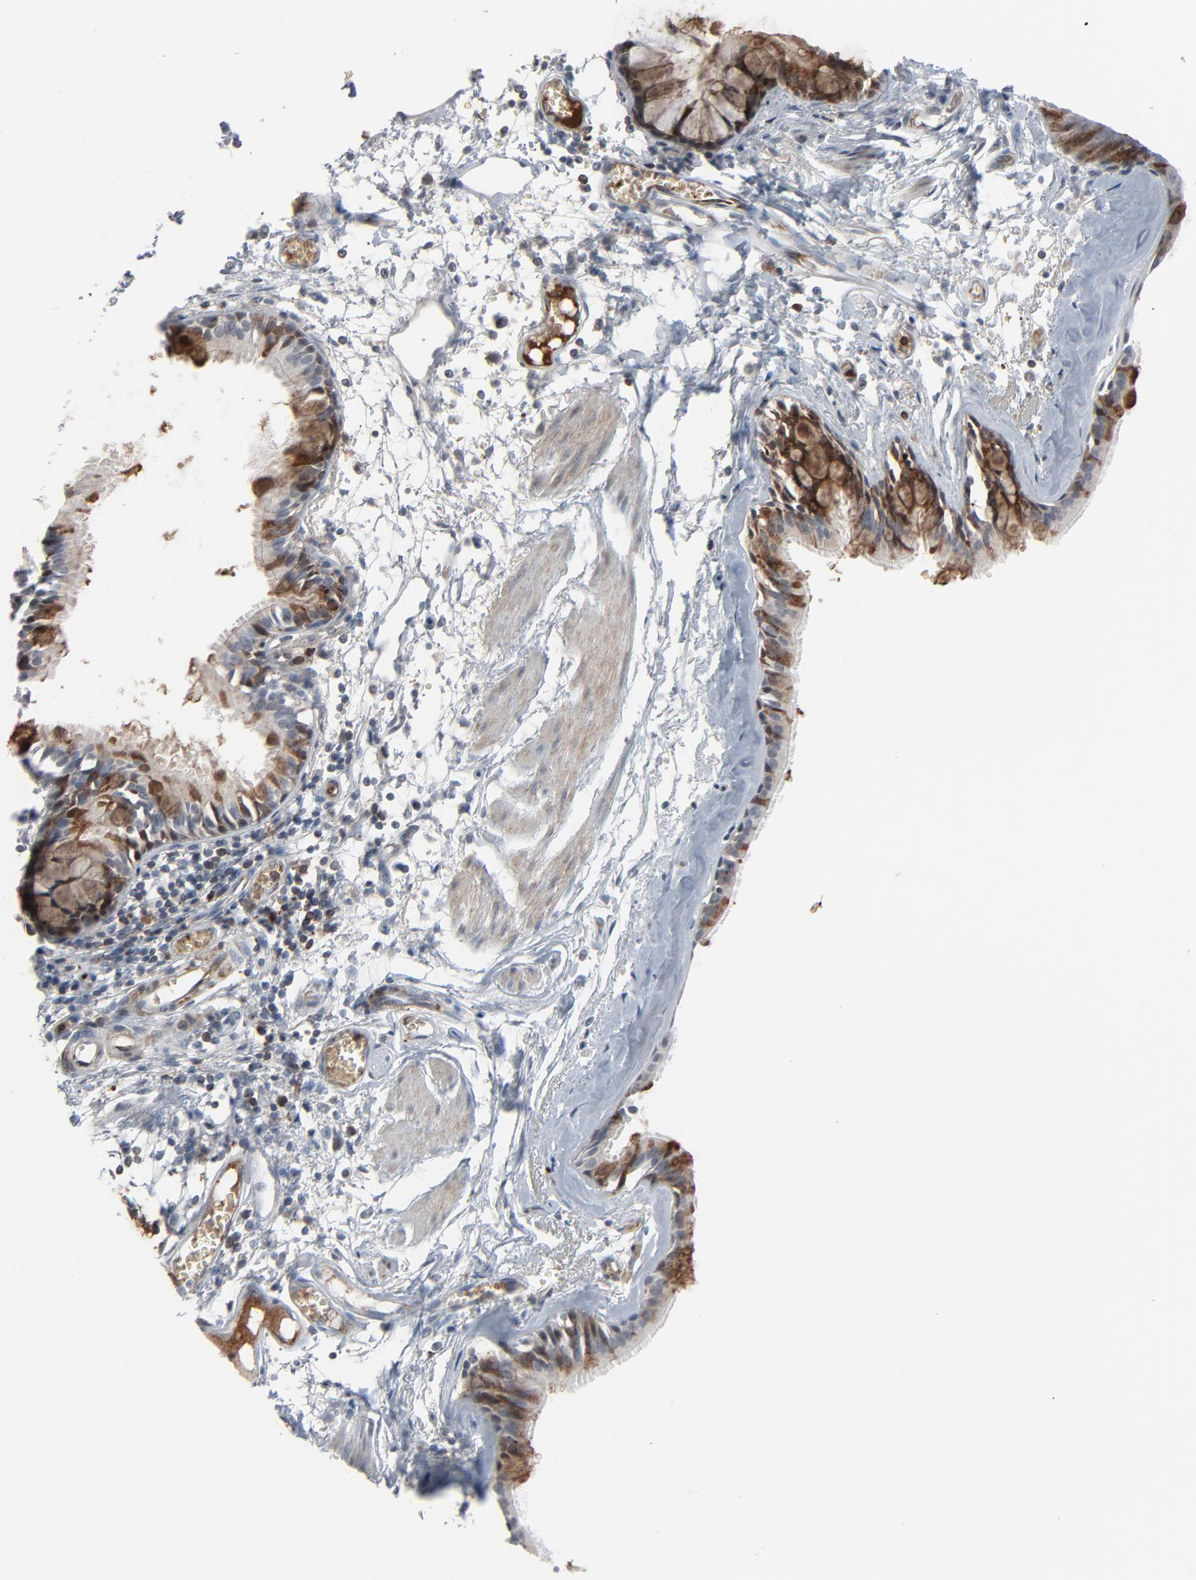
{"staining": {"intensity": "moderate", "quantity": "25%-75%", "location": "cytoplasmic/membranous"}, "tissue": "bronchus", "cell_type": "Respiratory epithelial cells", "image_type": "normal", "snomed": [{"axis": "morphology", "description": "Normal tissue, NOS"}, {"axis": "topography", "description": "Bronchus"}, {"axis": "topography", "description": "Lung"}], "caption": "Immunohistochemical staining of normal bronchus shows 25%-75% levels of moderate cytoplasmic/membranous protein expression in about 25%-75% of respiratory epithelial cells.", "gene": "SAGE1", "patient": {"sex": "female", "age": 56}}